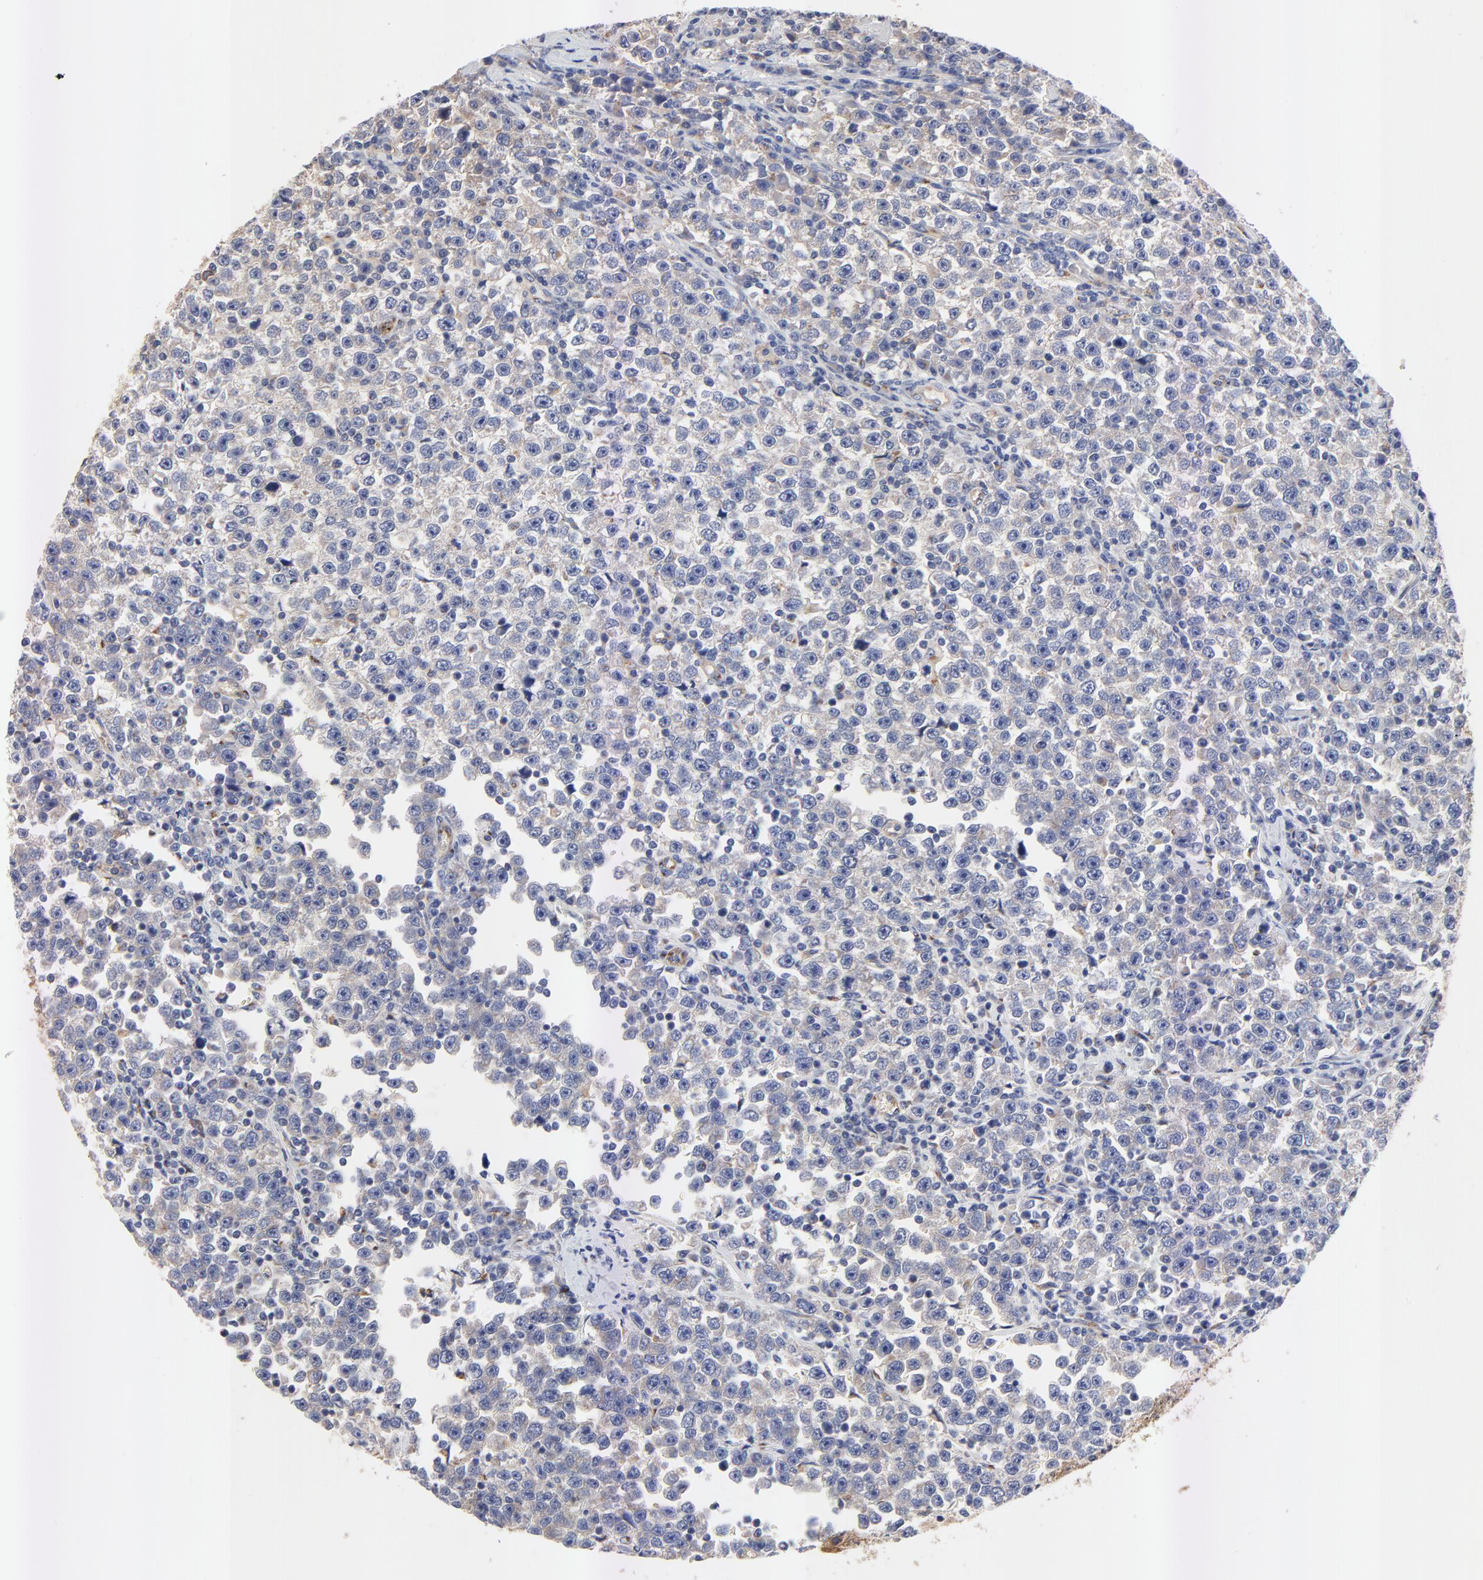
{"staining": {"intensity": "weak", "quantity": "<25%", "location": "cytoplasmic/membranous"}, "tissue": "testis cancer", "cell_type": "Tumor cells", "image_type": "cancer", "snomed": [{"axis": "morphology", "description": "Seminoma, NOS"}, {"axis": "topography", "description": "Testis"}], "caption": "IHC photomicrograph of testis seminoma stained for a protein (brown), which reveals no expression in tumor cells. (Stains: DAB (3,3'-diaminobenzidine) immunohistochemistry (IHC) with hematoxylin counter stain, Microscopy: brightfield microscopy at high magnification).", "gene": "FBXL2", "patient": {"sex": "male", "age": 43}}